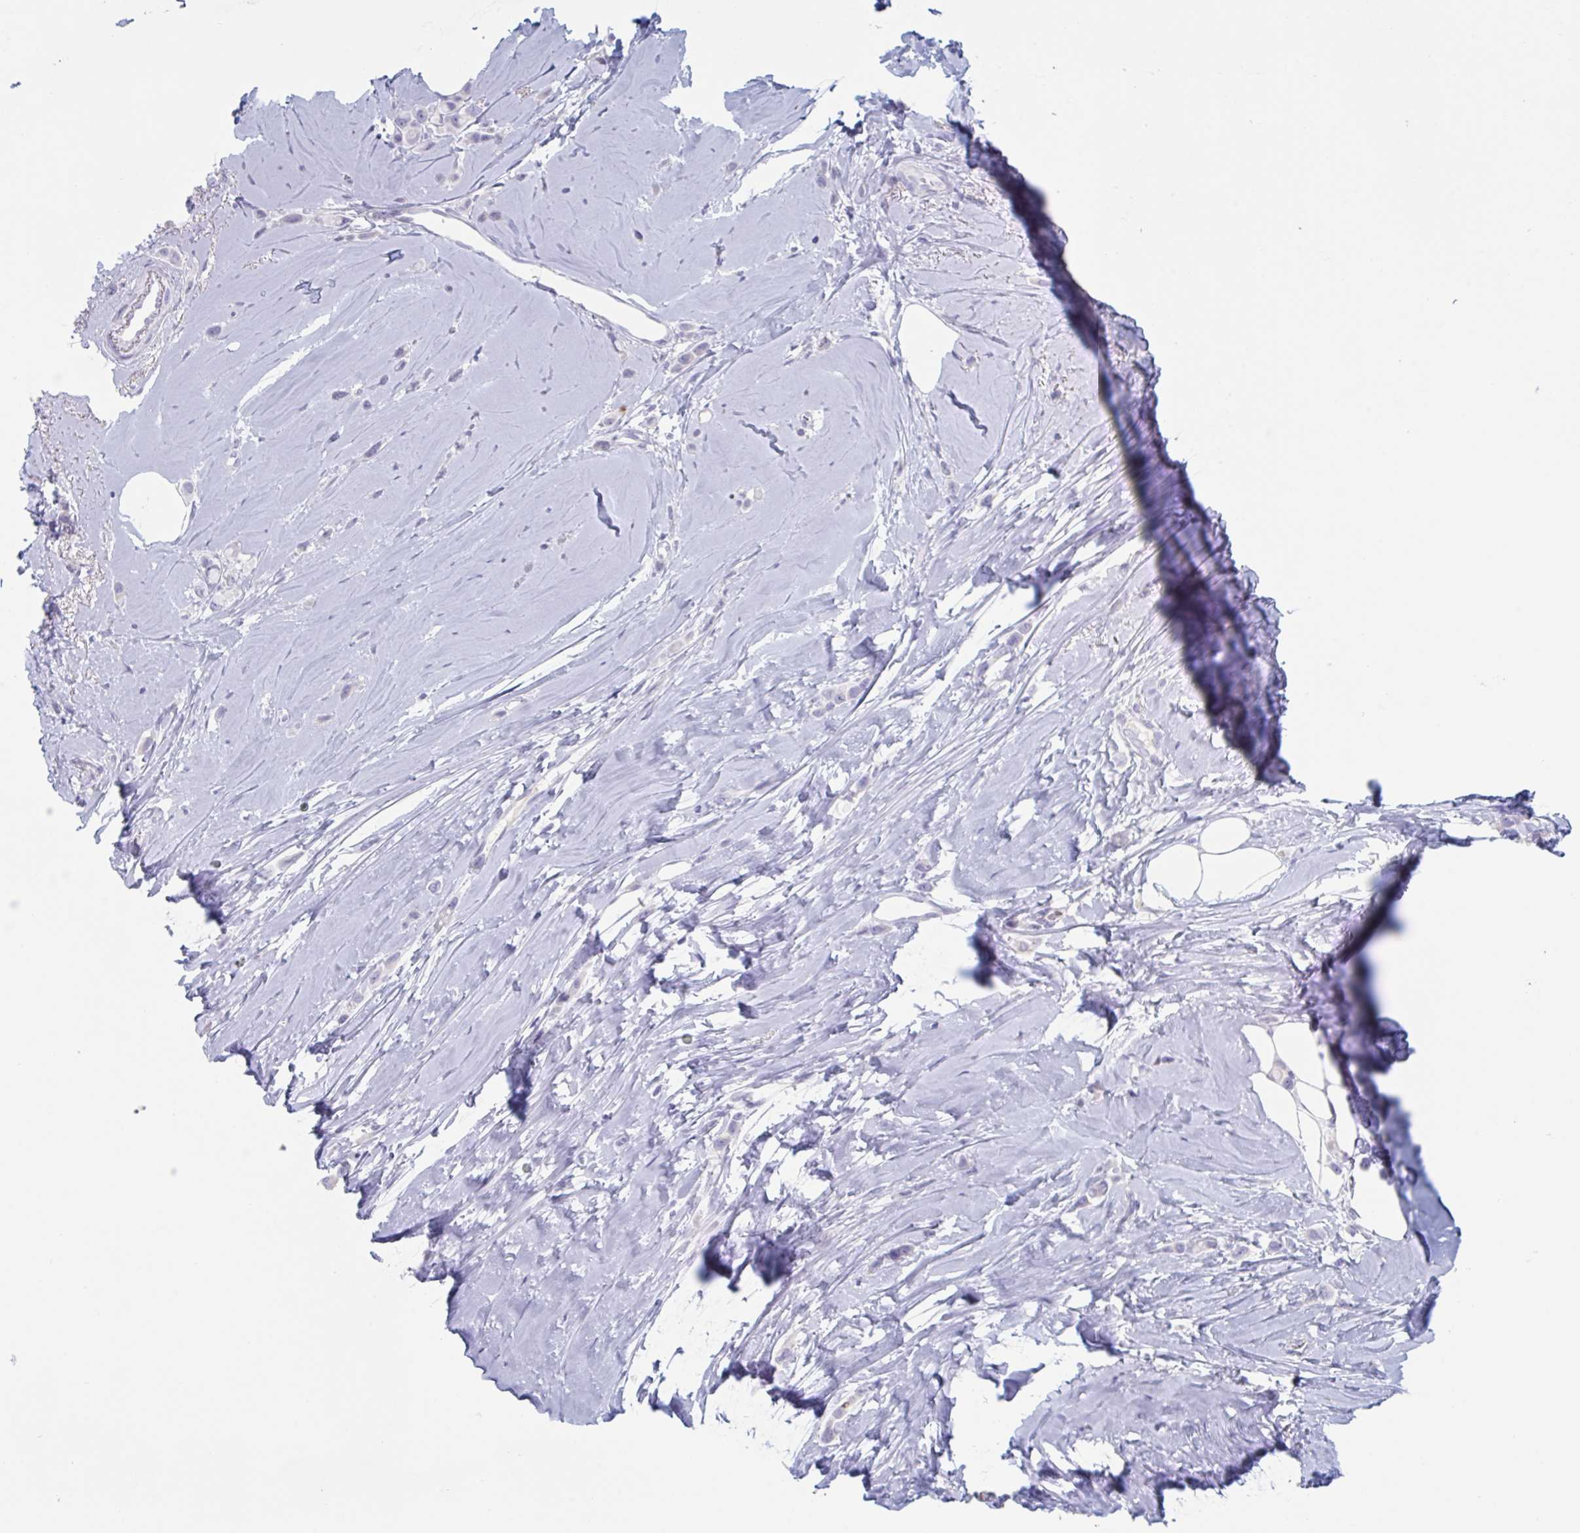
{"staining": {"intensity": "negative", "quantity": "none", "location": "none"}, "tissue": "breast cancer", "cell_type": "Tumor cells", "image_type": "cancer", "snomed": [{"axis": "morphology", "description": "Lobular carcinoma"}, {"axis": "topography", "description": "Breast"}], "caption": "The micrograph demonstrates no significant expression in tumor cells of lobular carcinoma (breast).", "gene": "NDUFC2", "patient": {"sex": "female", "age": 66}}